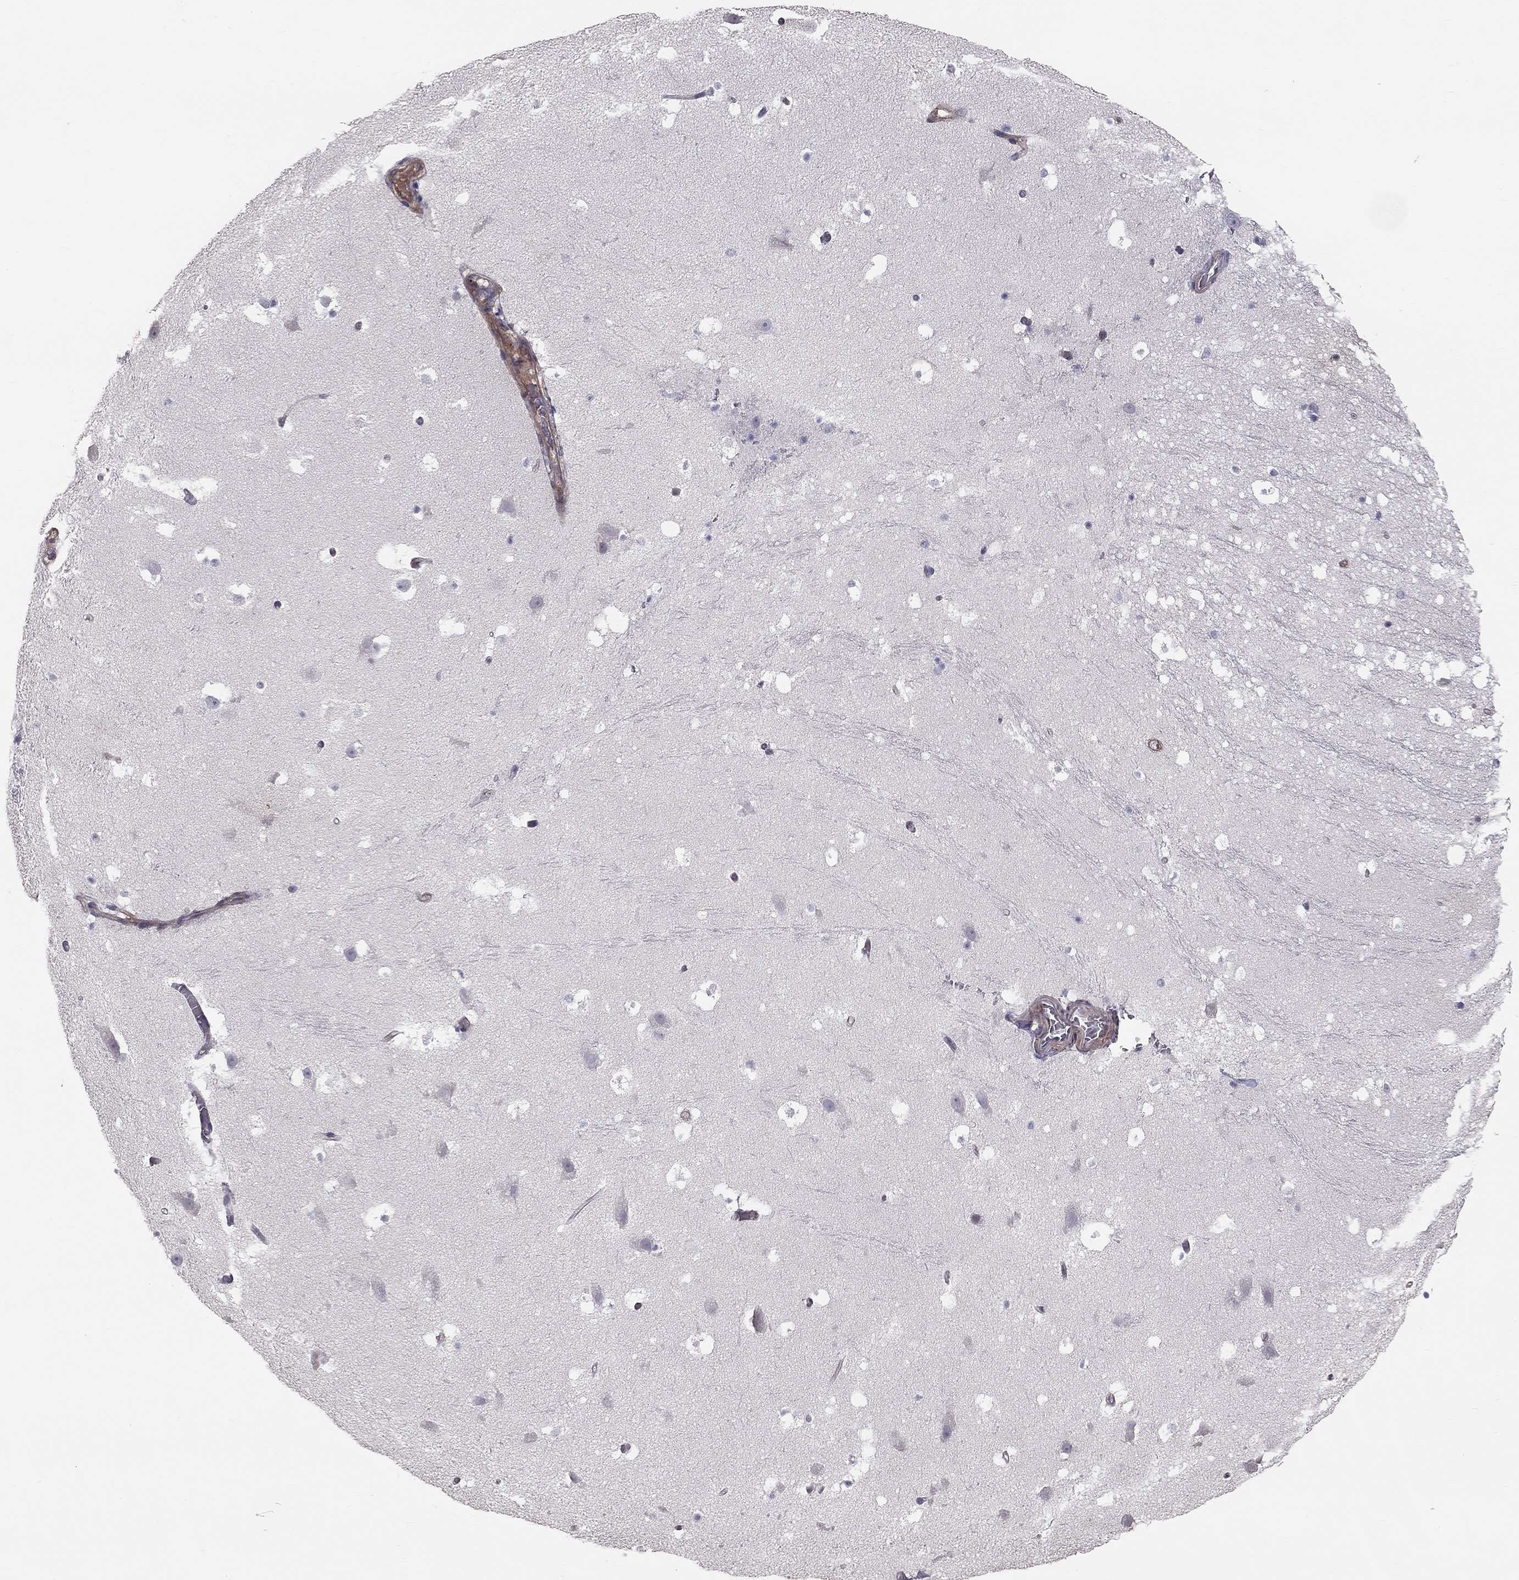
{"staining": {"intensity": "negative", "quantity": "none", "location": "none"}, "tissue": "hippocampus", "cell_type": "Glial cells", "image_type": "normal", "snomed": [{"axis": "morphology", "description": "Normal tissue, NOS"}, {"axis": "topography", "description": "Hippocampus"}], "caption": "The histopathology image displays no significant positivity in glial cells of hippocampus.", "gene": "GJB4", "patient": {"sex": "male", "age": 26}}